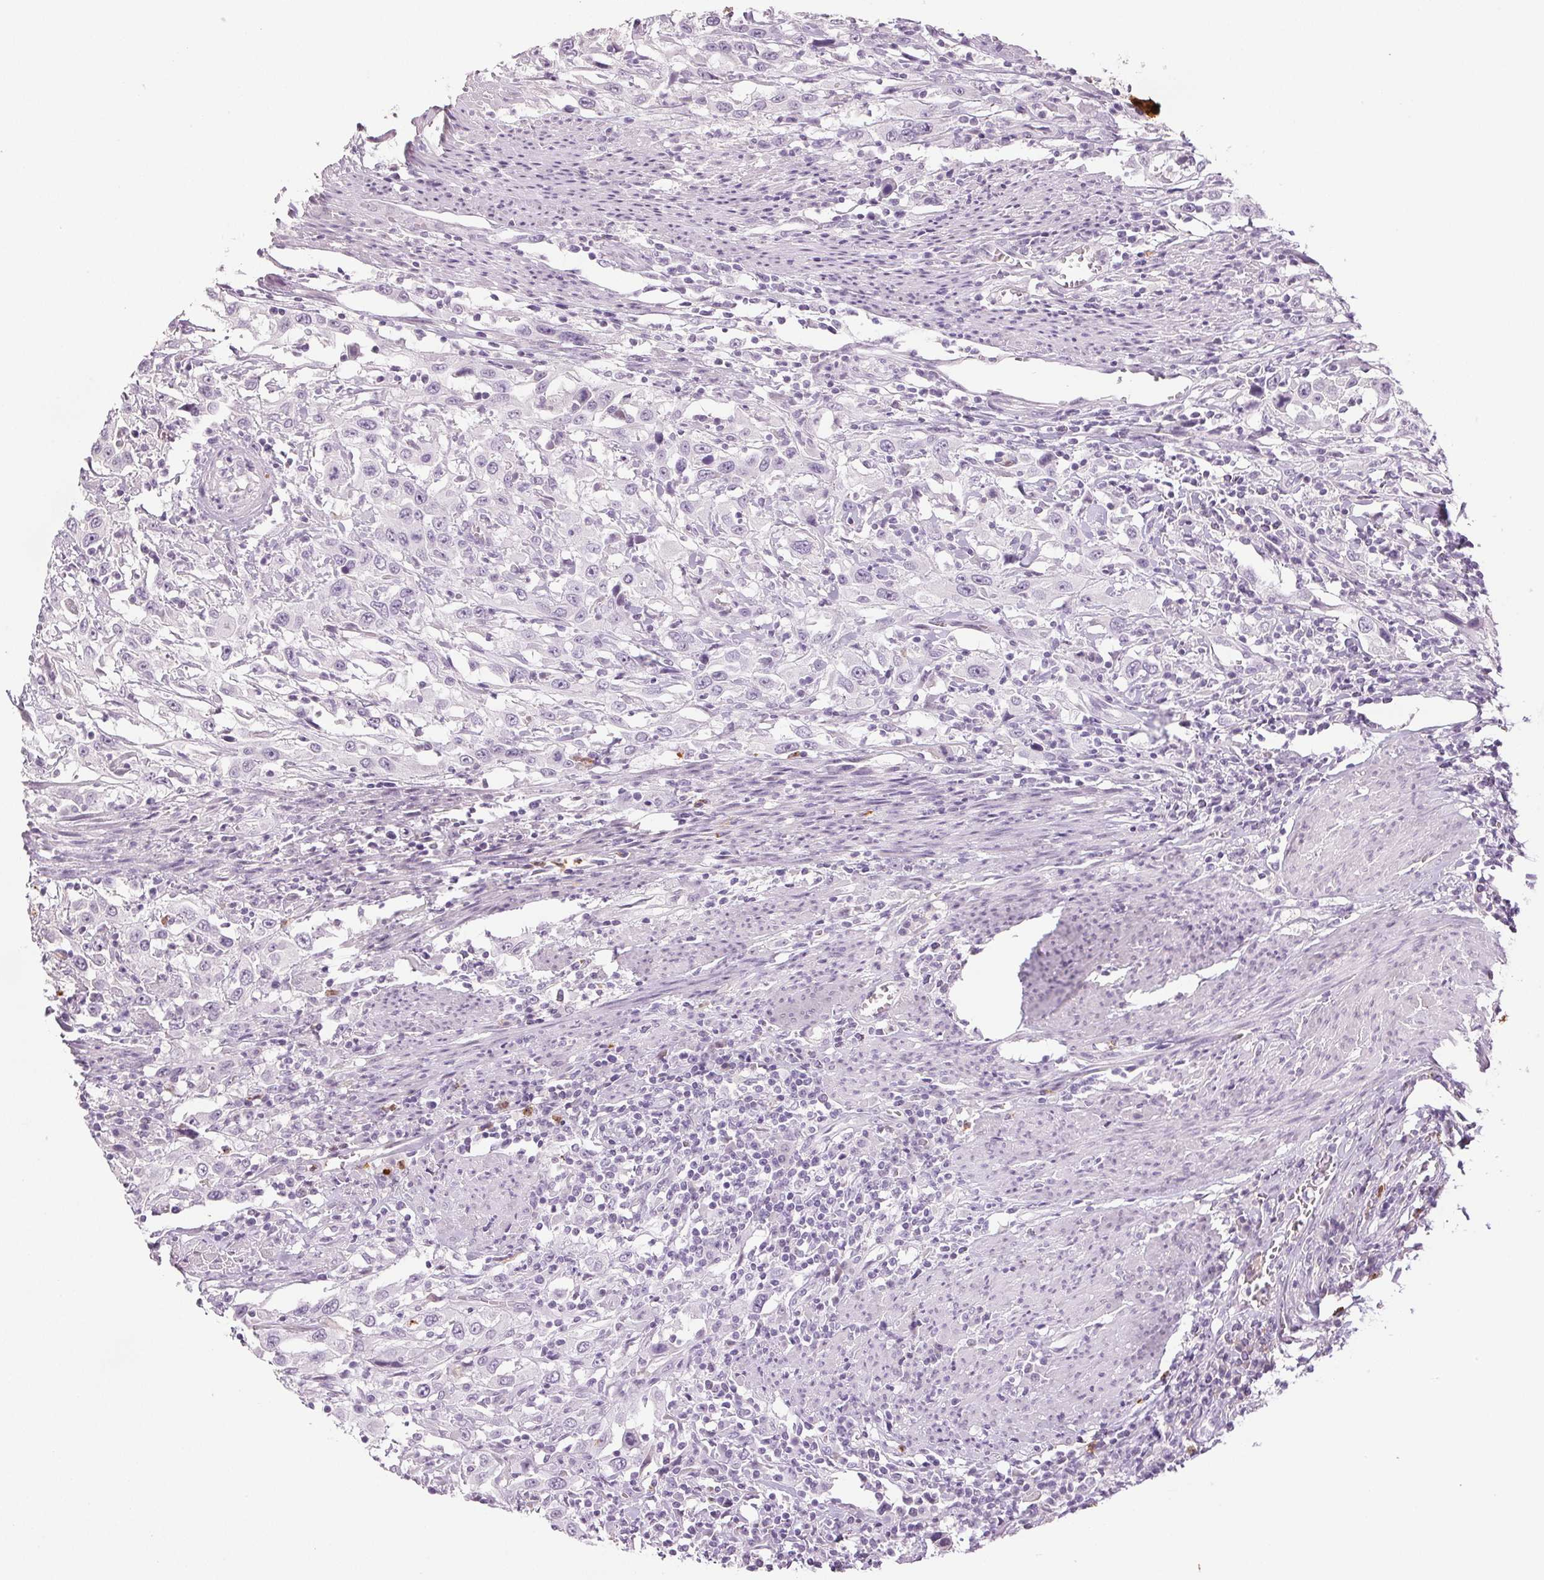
{"staining": {"intensity": "negative", "quantity": "none", "location": "none"}, "tissue": "urothelial cancer", "cell_type": "Tumor cells", "image_type": "cancer", "snomed": [{"axis": "morphology", "description": "Urothelial carcinoma, High grade"}, {"axis": "topography", "description": "Urinary bladder"}], "caption": "A high-resolution histopathology image shows immunohistochemistry (IHC) staining of urothelial cancer, which shows no significant staining in tumor cells.", "gene": "LTF", "patient": {"sex": "male", "age": 61}}